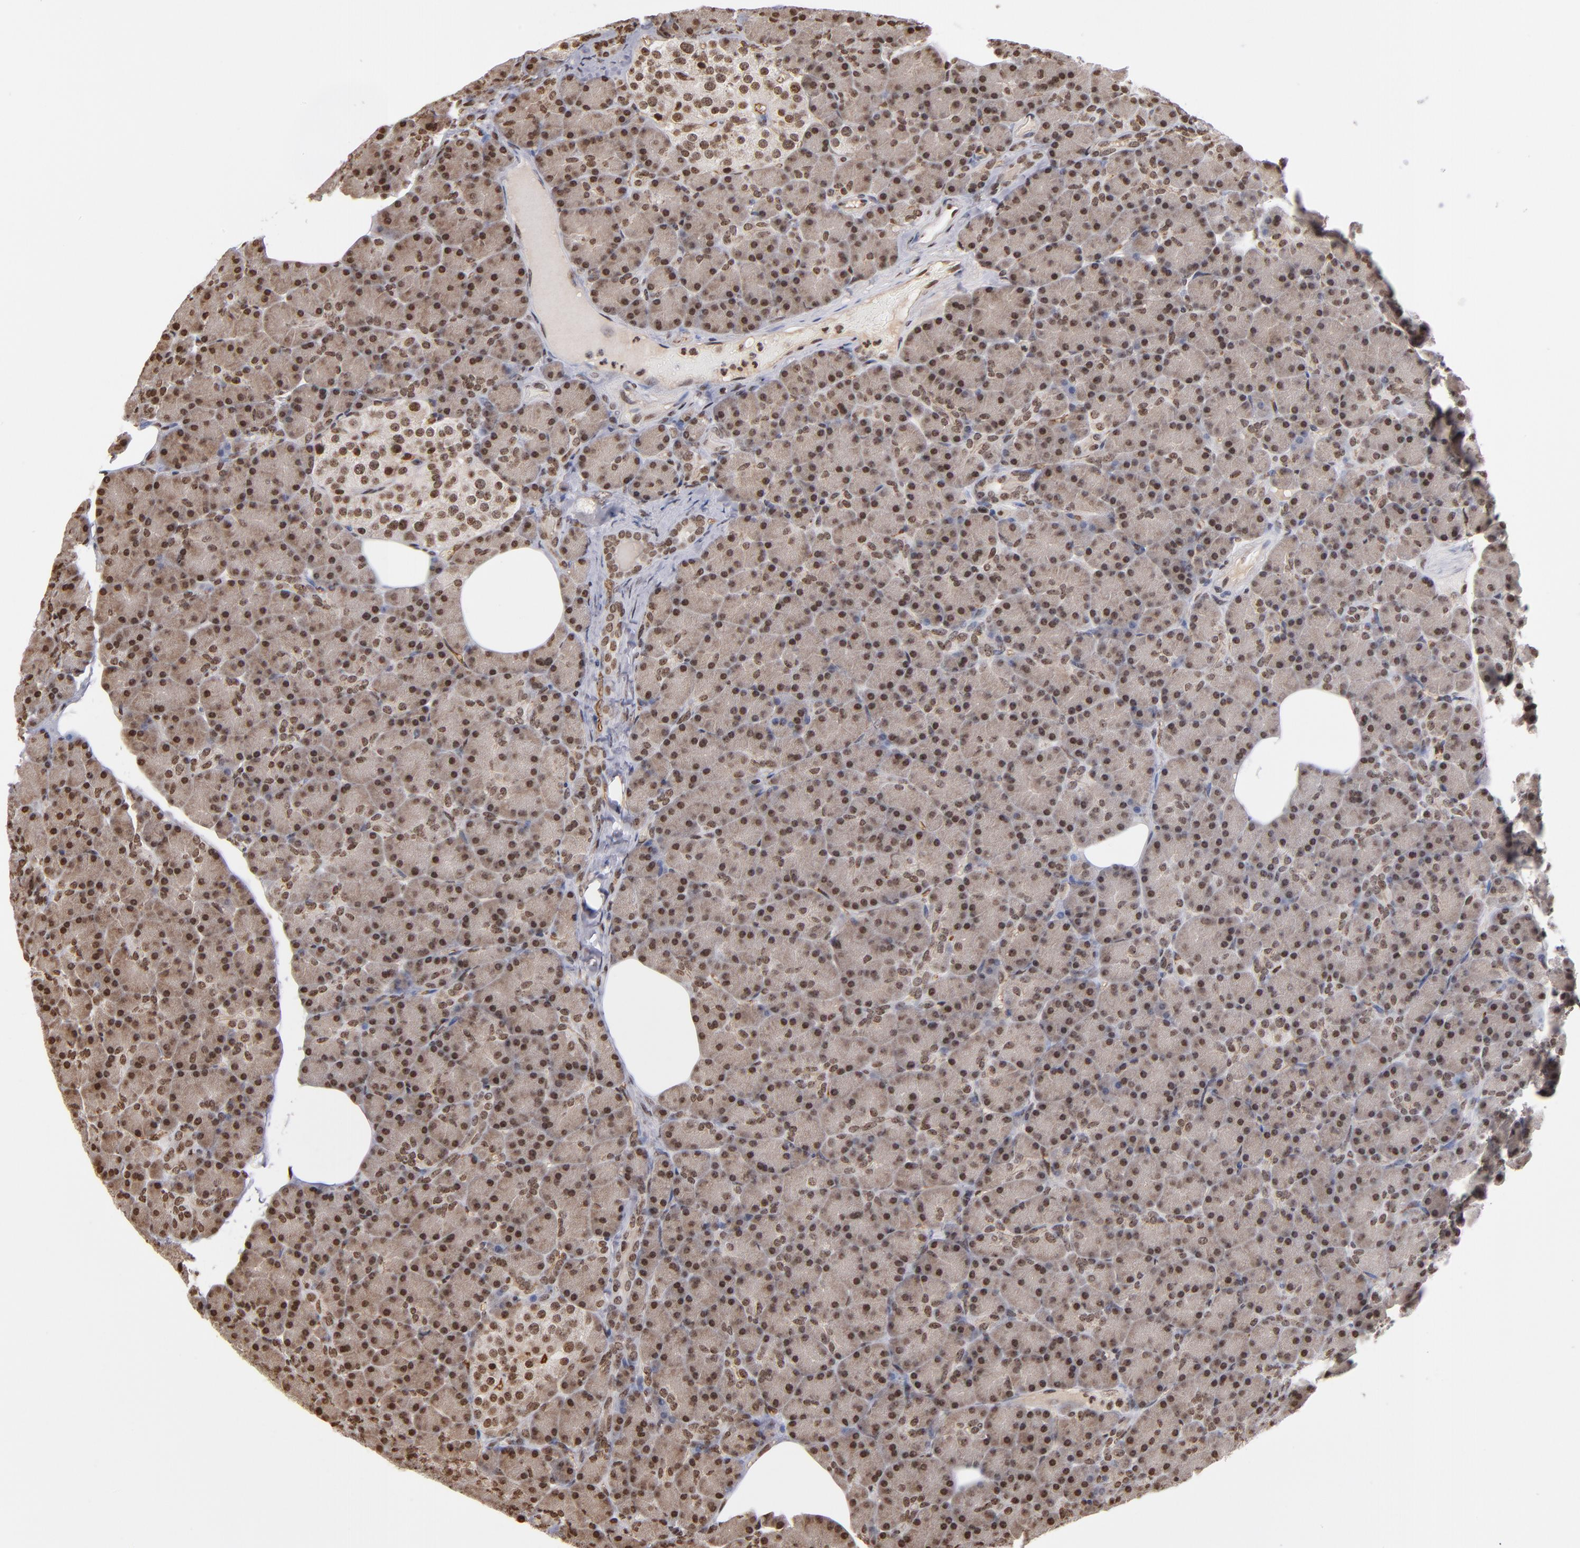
{"staining": {"intensity": "moderate", "quantity": ">75%", "location": "nuclear"}, "tissue": "pancreas", "cell_type": "Exocrine glandular cells", "image_type": "normal", "snomed": [{"axis": "morphology", "description": "Normal tissue, NOS"}, {"axis": "topography", "description": "Pancreas"}], "caption": "Immunohistochemistry image of normal pancreas: pancreas stained using immunohistochemistry demonstrates medium levels of moderate protein expression localized specifically in the nuclear of exocrine glandular cells, appearing as a nuclear brown color.", "gene": "ABL2", "patient": {"sex": "female", "age": 43}}